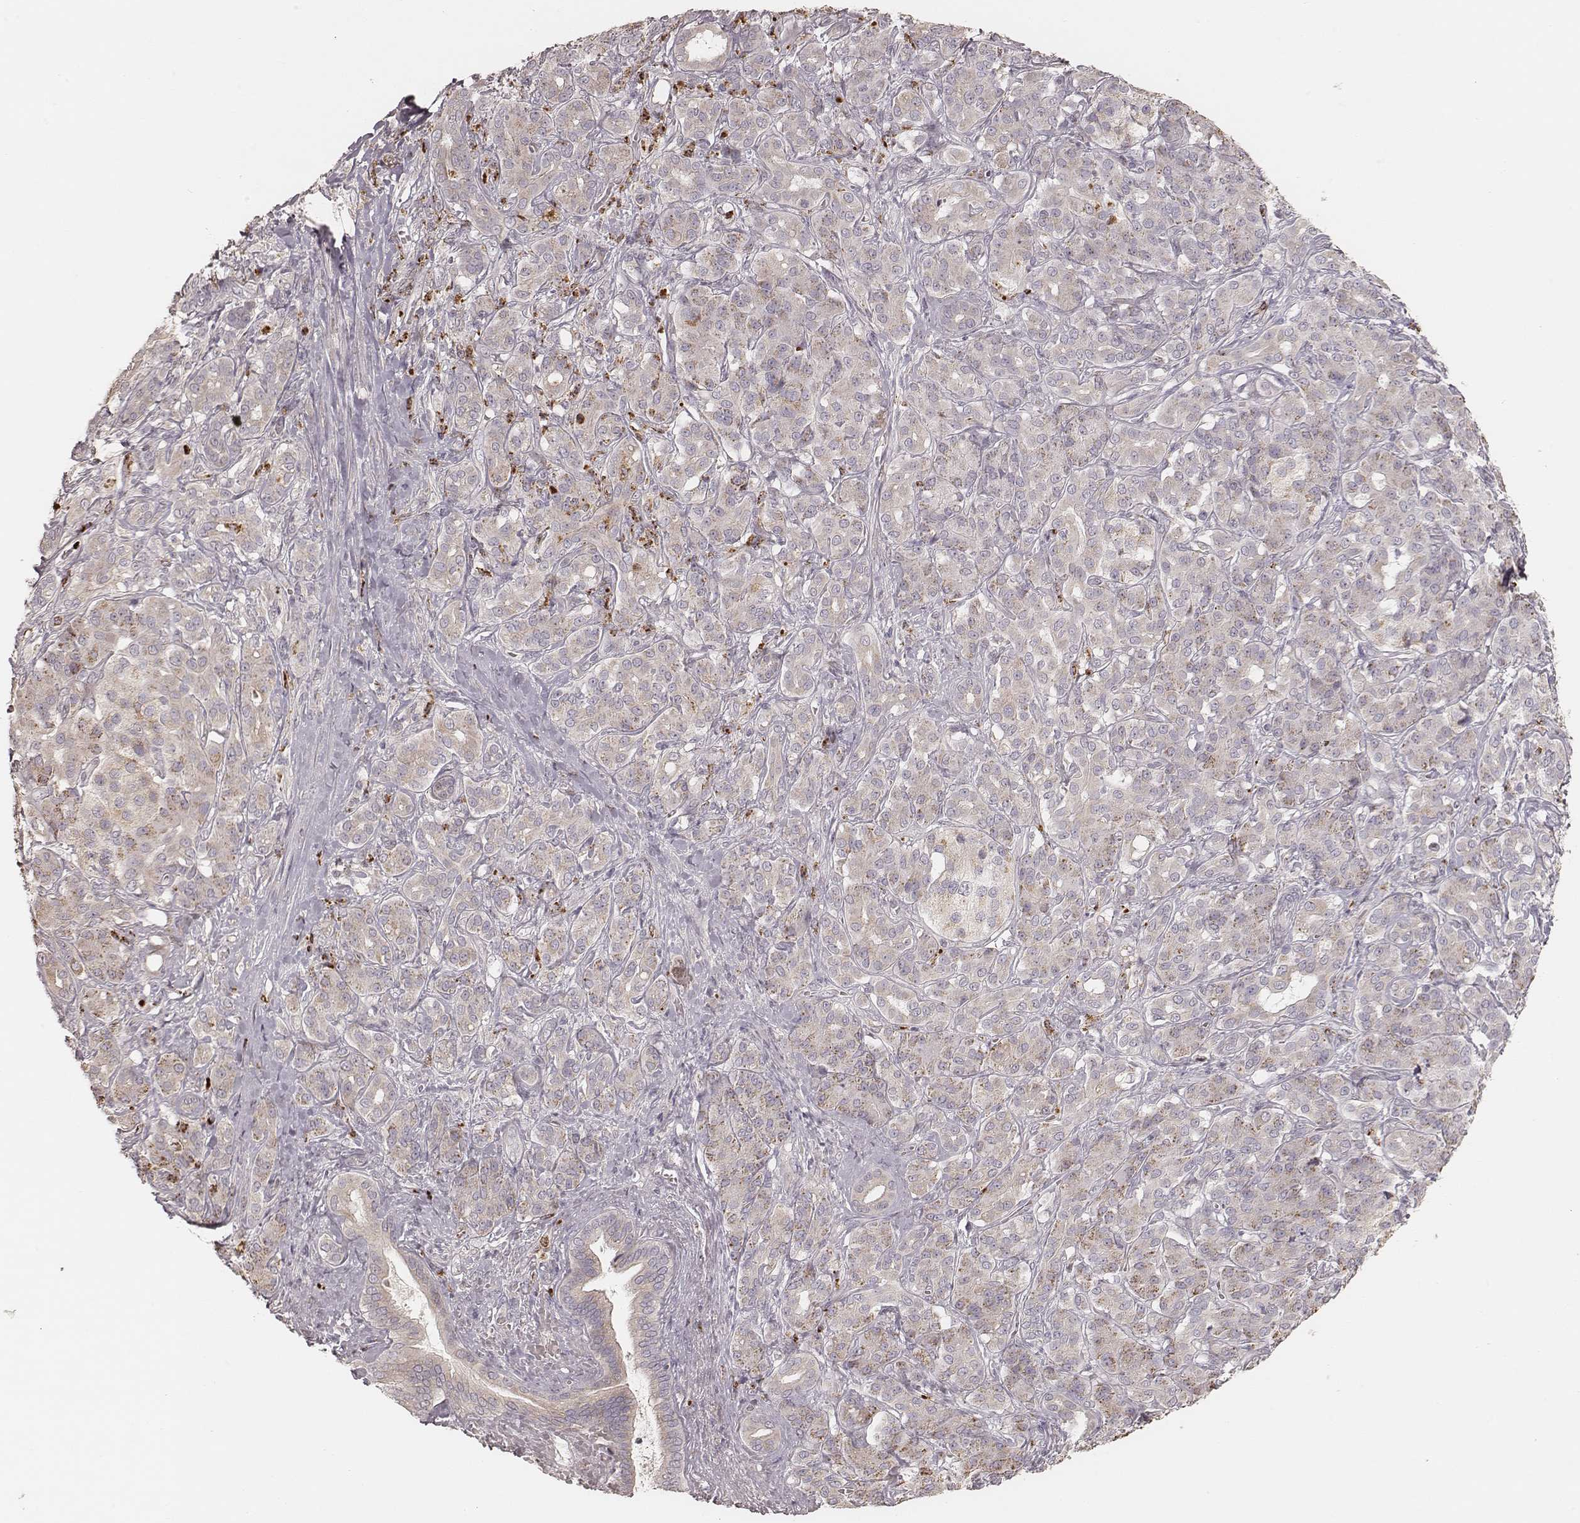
{"staining": {"intensity": "weak", "quantity": ">75%", "location": "cytoplasmic/membranous"}, "tissue": "pancreatic cancer", "cell_type": "Tumor cells", "image_type": "cancer", "snomed": [{"axis": "morphology", "description": "Normal tissue, NOS"}, {"axis": "morphology", "description": "Inflammation, NOS"}, {"axis": "morphology", "description": "Adenocarcinoma, NOS"}, {"axis": "topography", "description": "Pancreas"}], "caption": "Approximately >75% of tumor cells in pancreatic cancer demonstrate weak cytoplasmic/membranous protein positivity as visualized by brown immunohistochemical staining.", "gene": "ABCA7", "patient": {"sex": "male", "age": 57}}